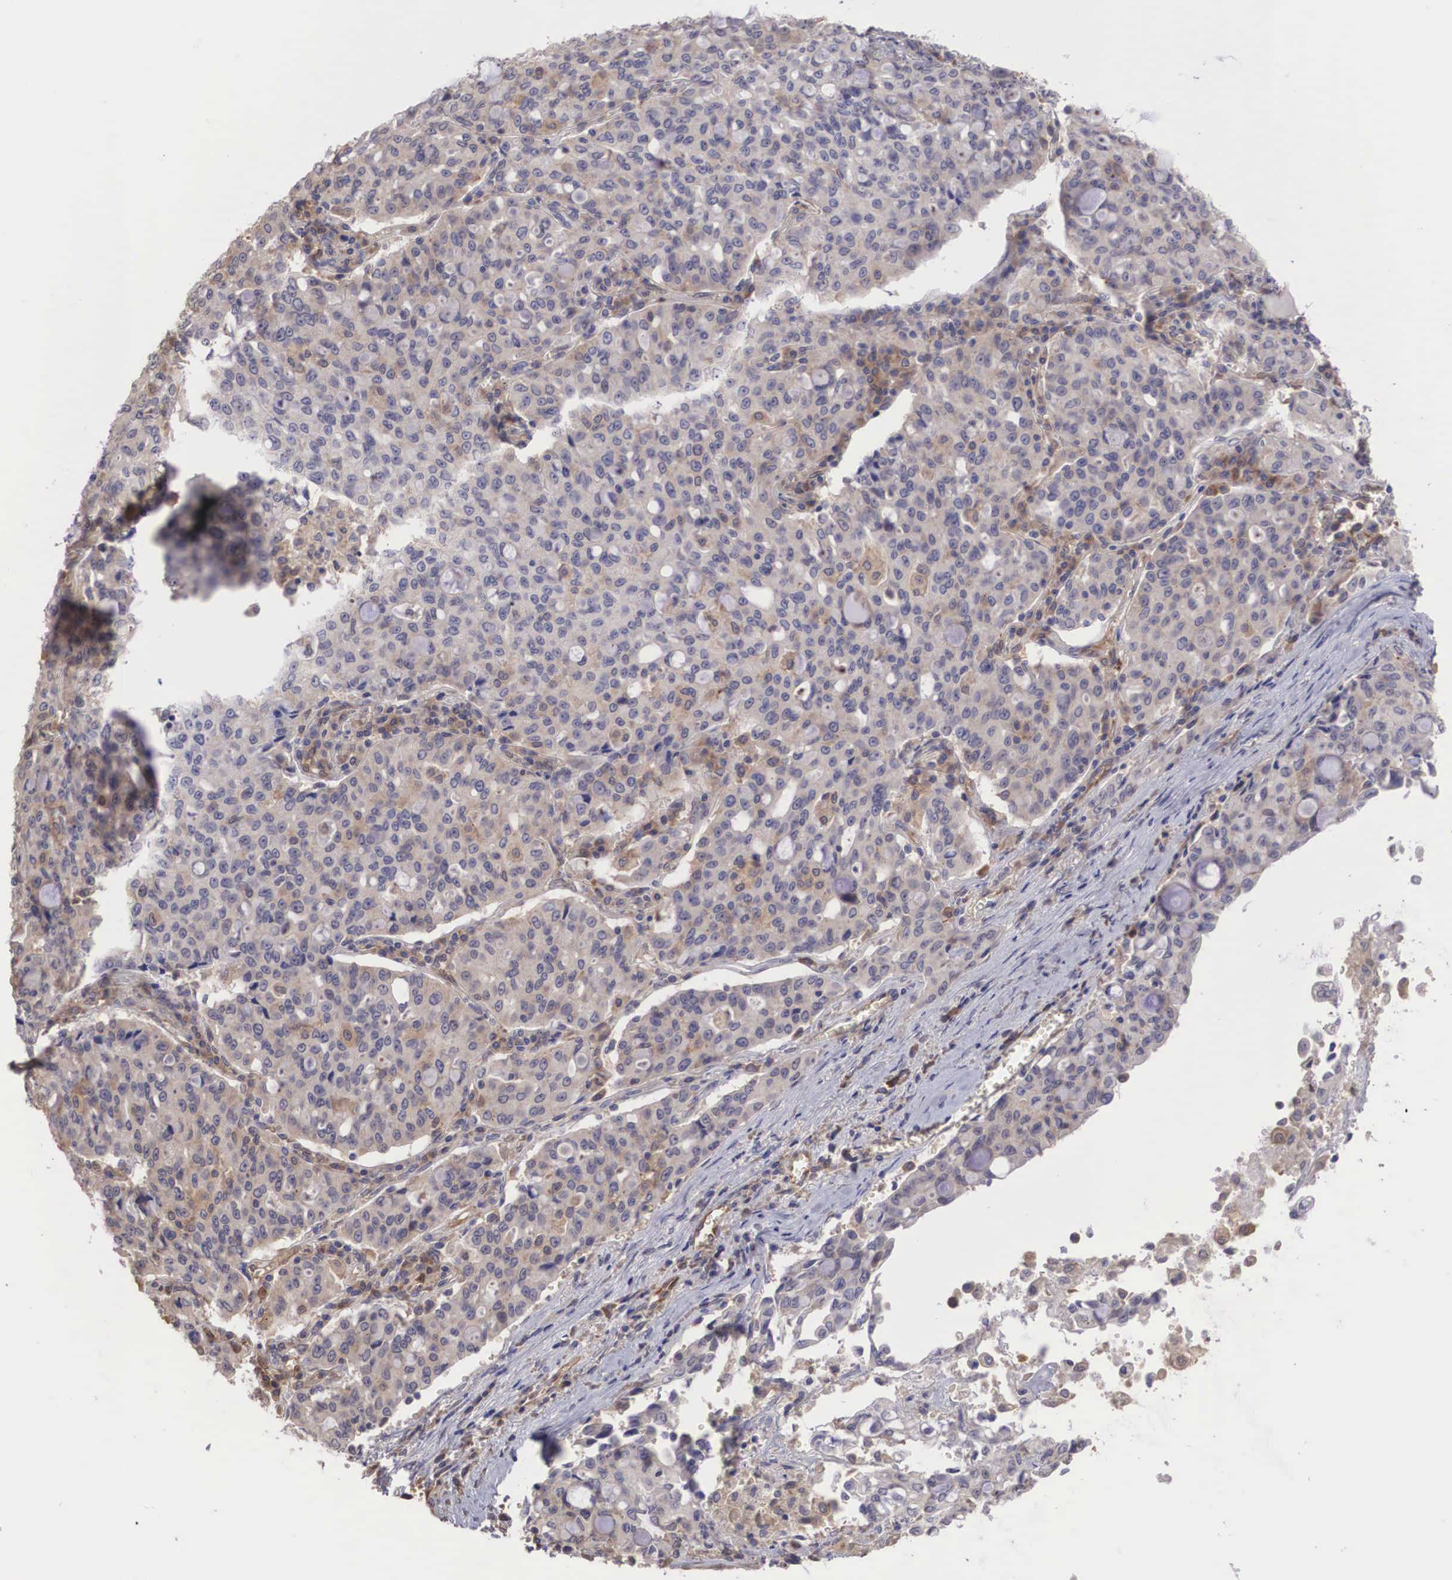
{"staining": {"intensity": "weak", "quantity": ">75%", "location": "cytoplasmic/membranous"}, "tissue": "lung cancer", "cell_type": "Tumor cells", "image_type": "cancer", "snomed": [{"axis": "morphology", "description": "Adenocarcinoma, NOS"}, {"axis": "topography", "description": "Lung"}], "caption": "Protein analysis of adenocarcinoma (lung) tissue reveals weak cytoplasmic/membranous positivity in approximately >75% of tumor cells.", "gene": "DNAJB7", "patient": {"sex": "female", "age": 44}}